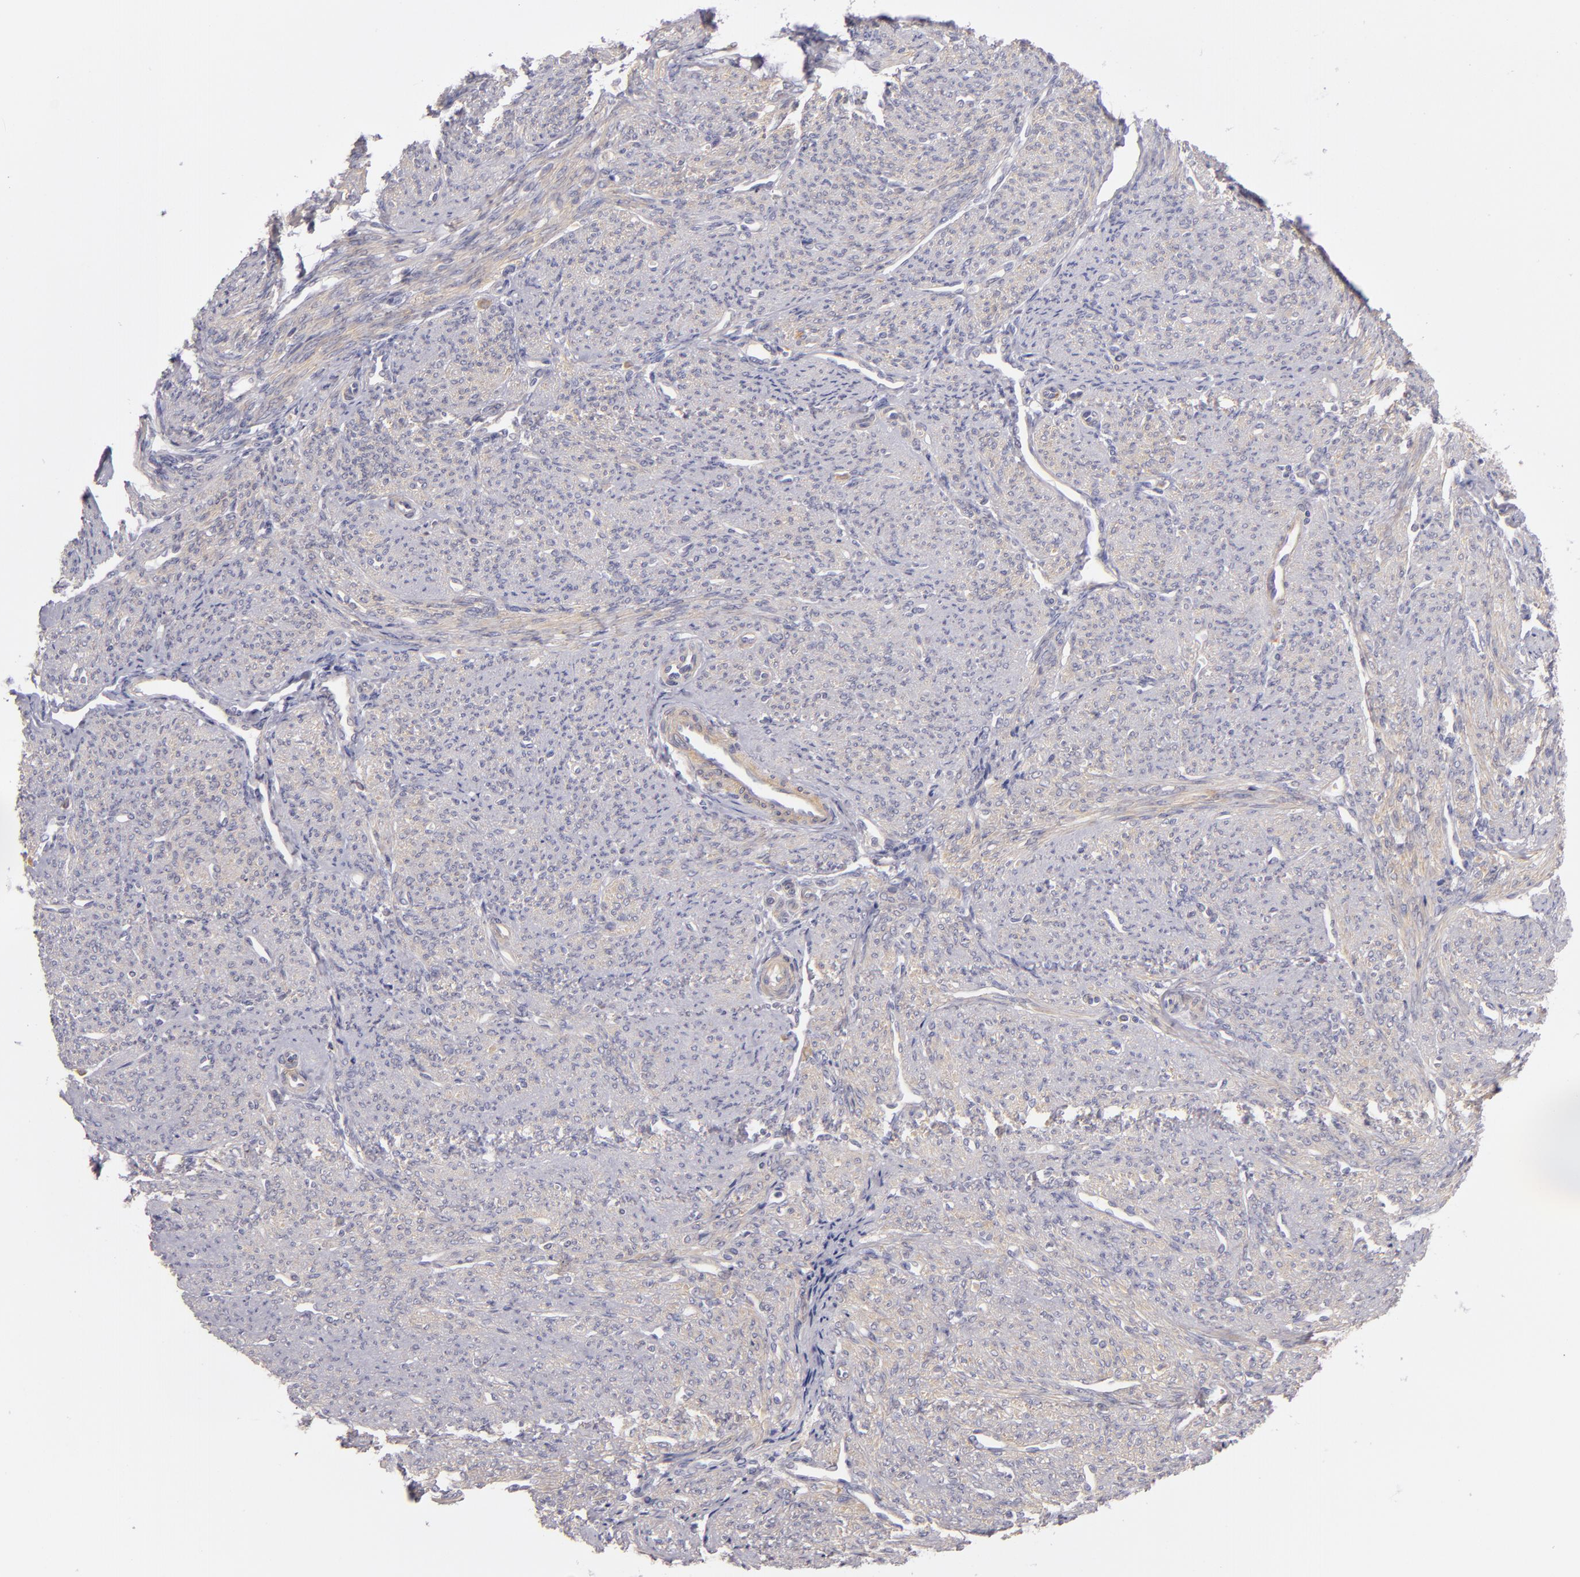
{"staining": {"intensity": "moderate", "quantity": "25%-75%", "location": "cytoplasmic/membranous"}, "tissue": "smooth muscle", "cell_type": "Smooth muscle cells", "image_type": "normal", "snomed": [{"axis": "morphology", "description": "Normal tissue, NOS"}, {"axis": "topography", "description": "Cervix"}, {"axis": "topography", "description": "Endometrium"}], "caption": "Immunohistochemical staining of normal human smooth muscle shows 25%-75% levels of moderate cytoplasmic/membranous protein staining in about 25%-75% of smooth muscle cells.", "gene": "CD83", "patient": {"sex": "female", "age": 65}}